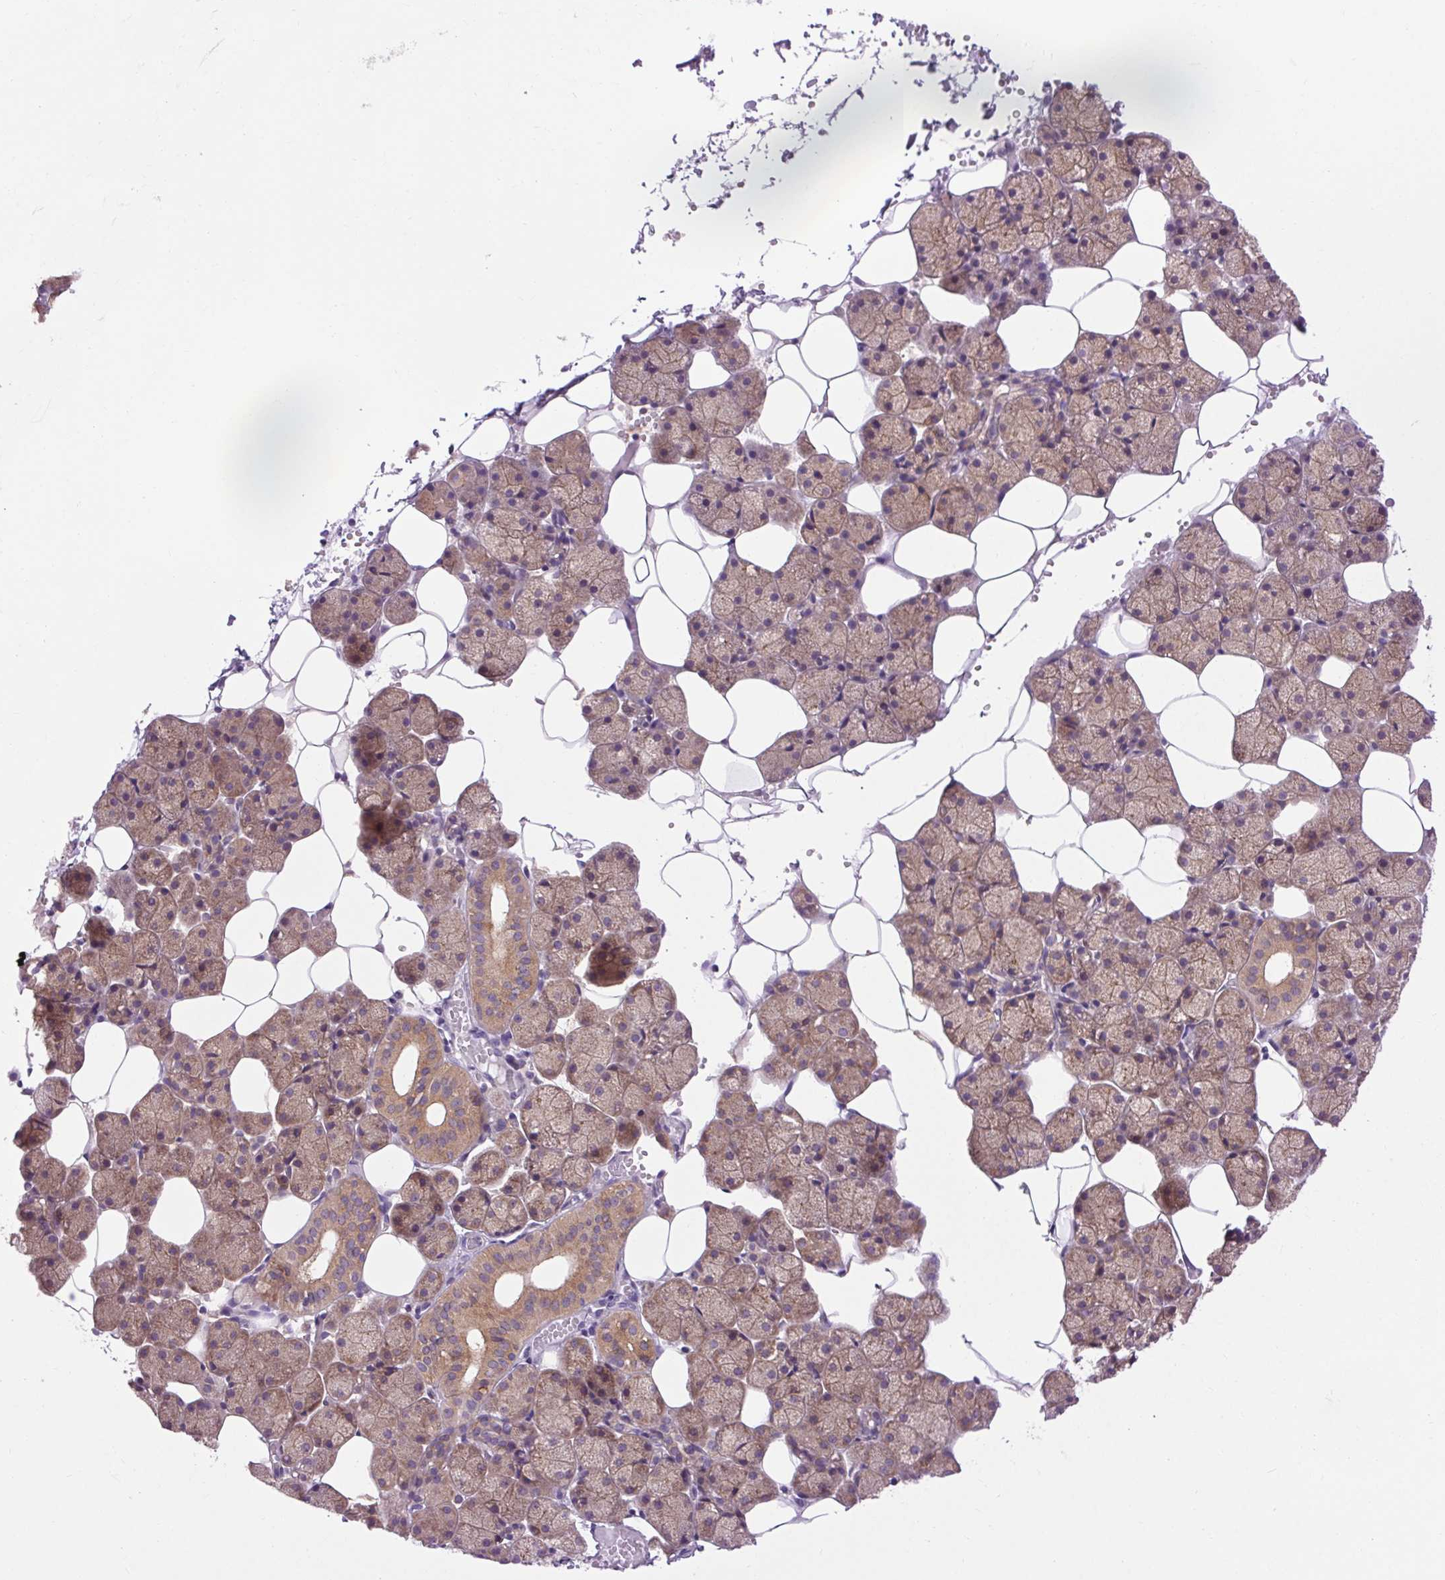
{"staining": {"intensity": "moderate", "quantity": "25%-75%", "location": "cytoplasmic/membranous"}, "tissue": "salivary gland", "cell_type": "Glandular cells", "image_type": "normal", "snomed": [{"axis": "morphology", "description": "Normal tissue, NOS"}, {"axis": "topography", "description": "Salivary gland"}], "caption": "High-power microscopy captured an IHC micrograph of benign salivary gland, revealing moderate cytoplasmic/membranous expression in approximately 25%-75% of glandular cells.", "gene": "SOWAHC", "patient": {"sex": "male", "age": 38}}